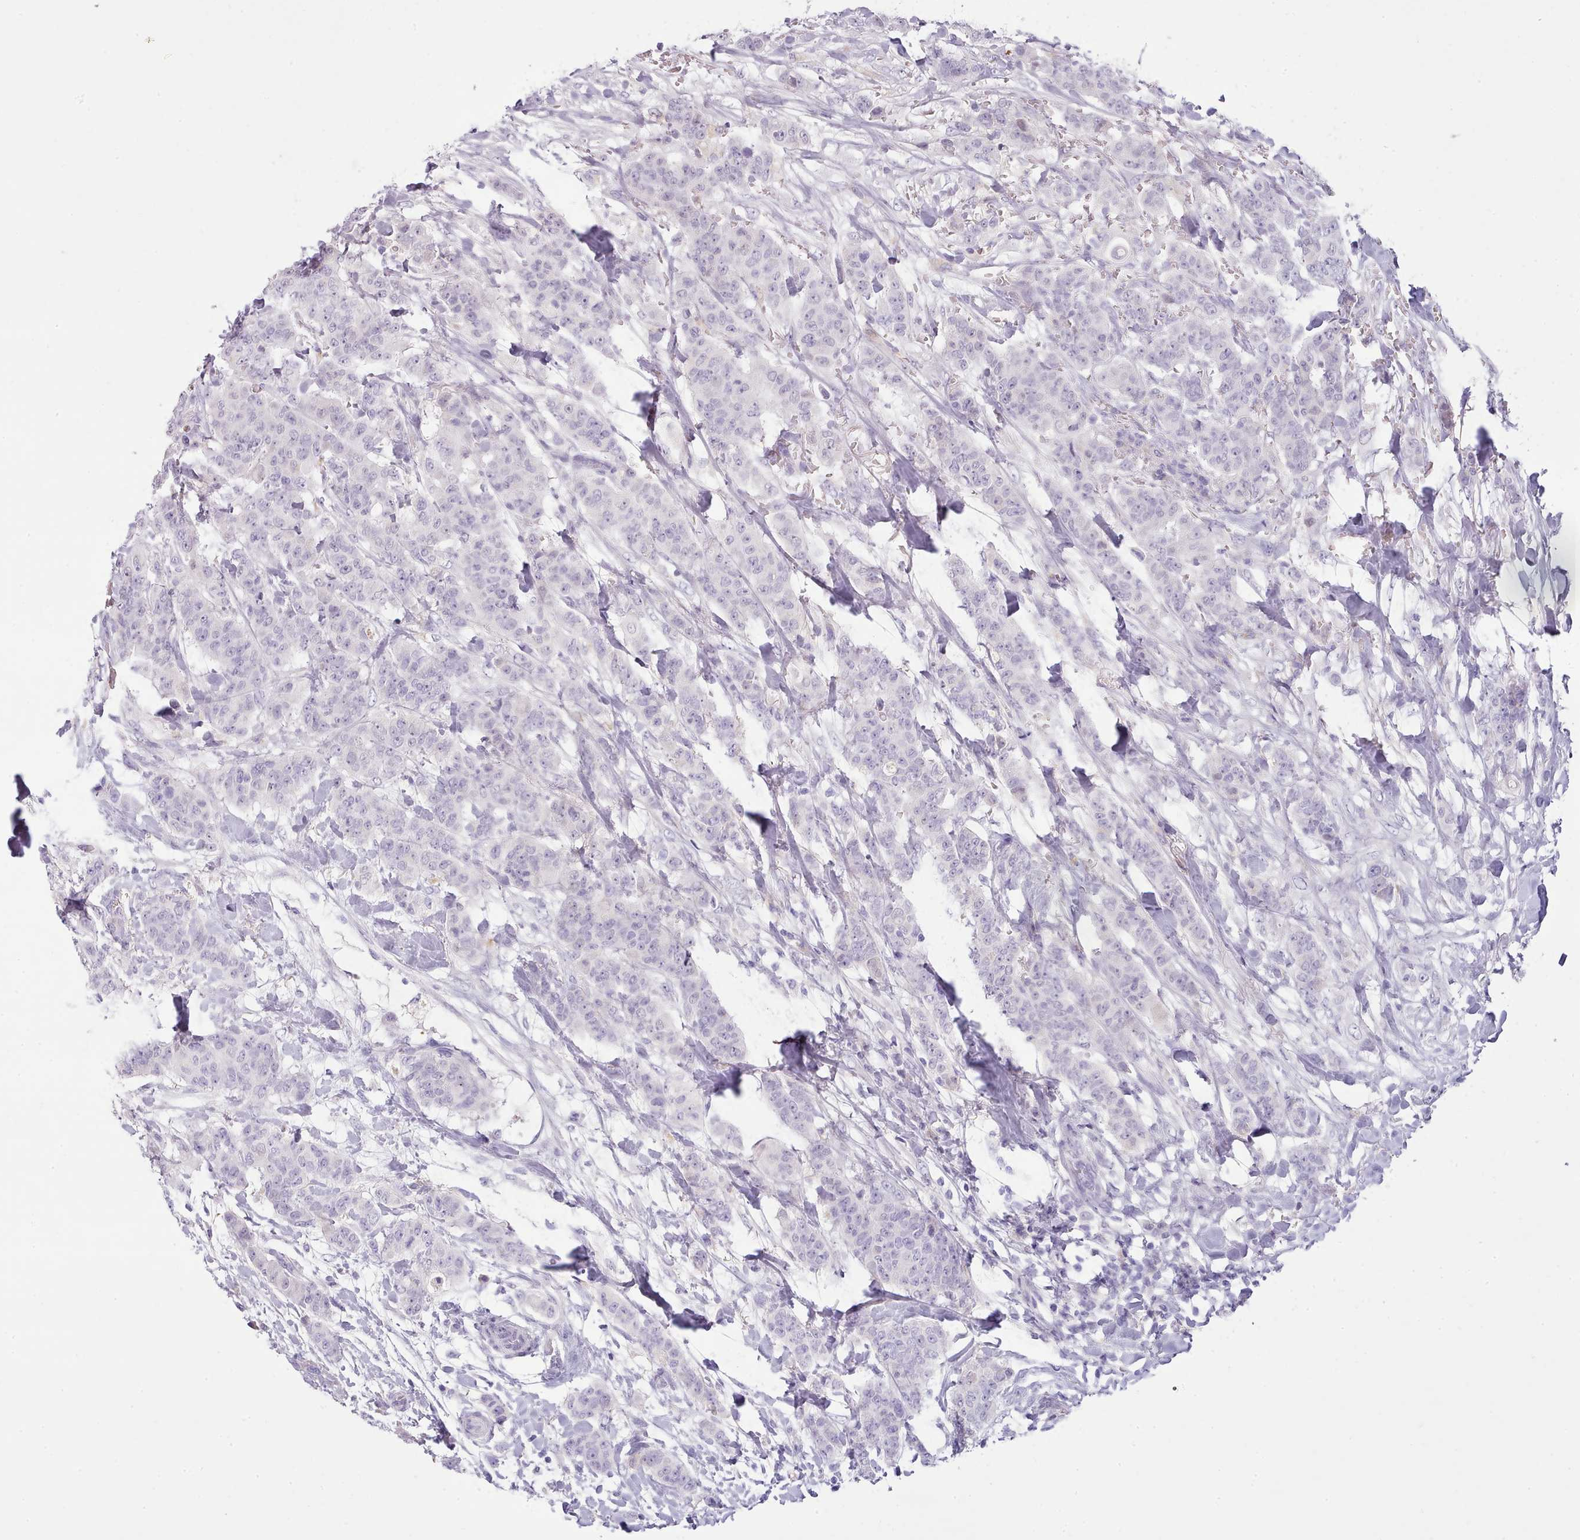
{"staining": {"intensity": "negative", "quantity": "none", "location": "none"}, "tissue": "breast cancer", "cell_type": "Tumor cells", "image_type": "cancer", "snomed": [{"axis": "morphology", "description": "Duct carcinoma"}, {"axis": "topography", "description": "Breast"}], "caption": "Tumor cells are negative for brown protein staining in infiltrating ductal carcinoma (breast).", "gene": "TOX2", "patient": {"sex": "female", "age": 40}}